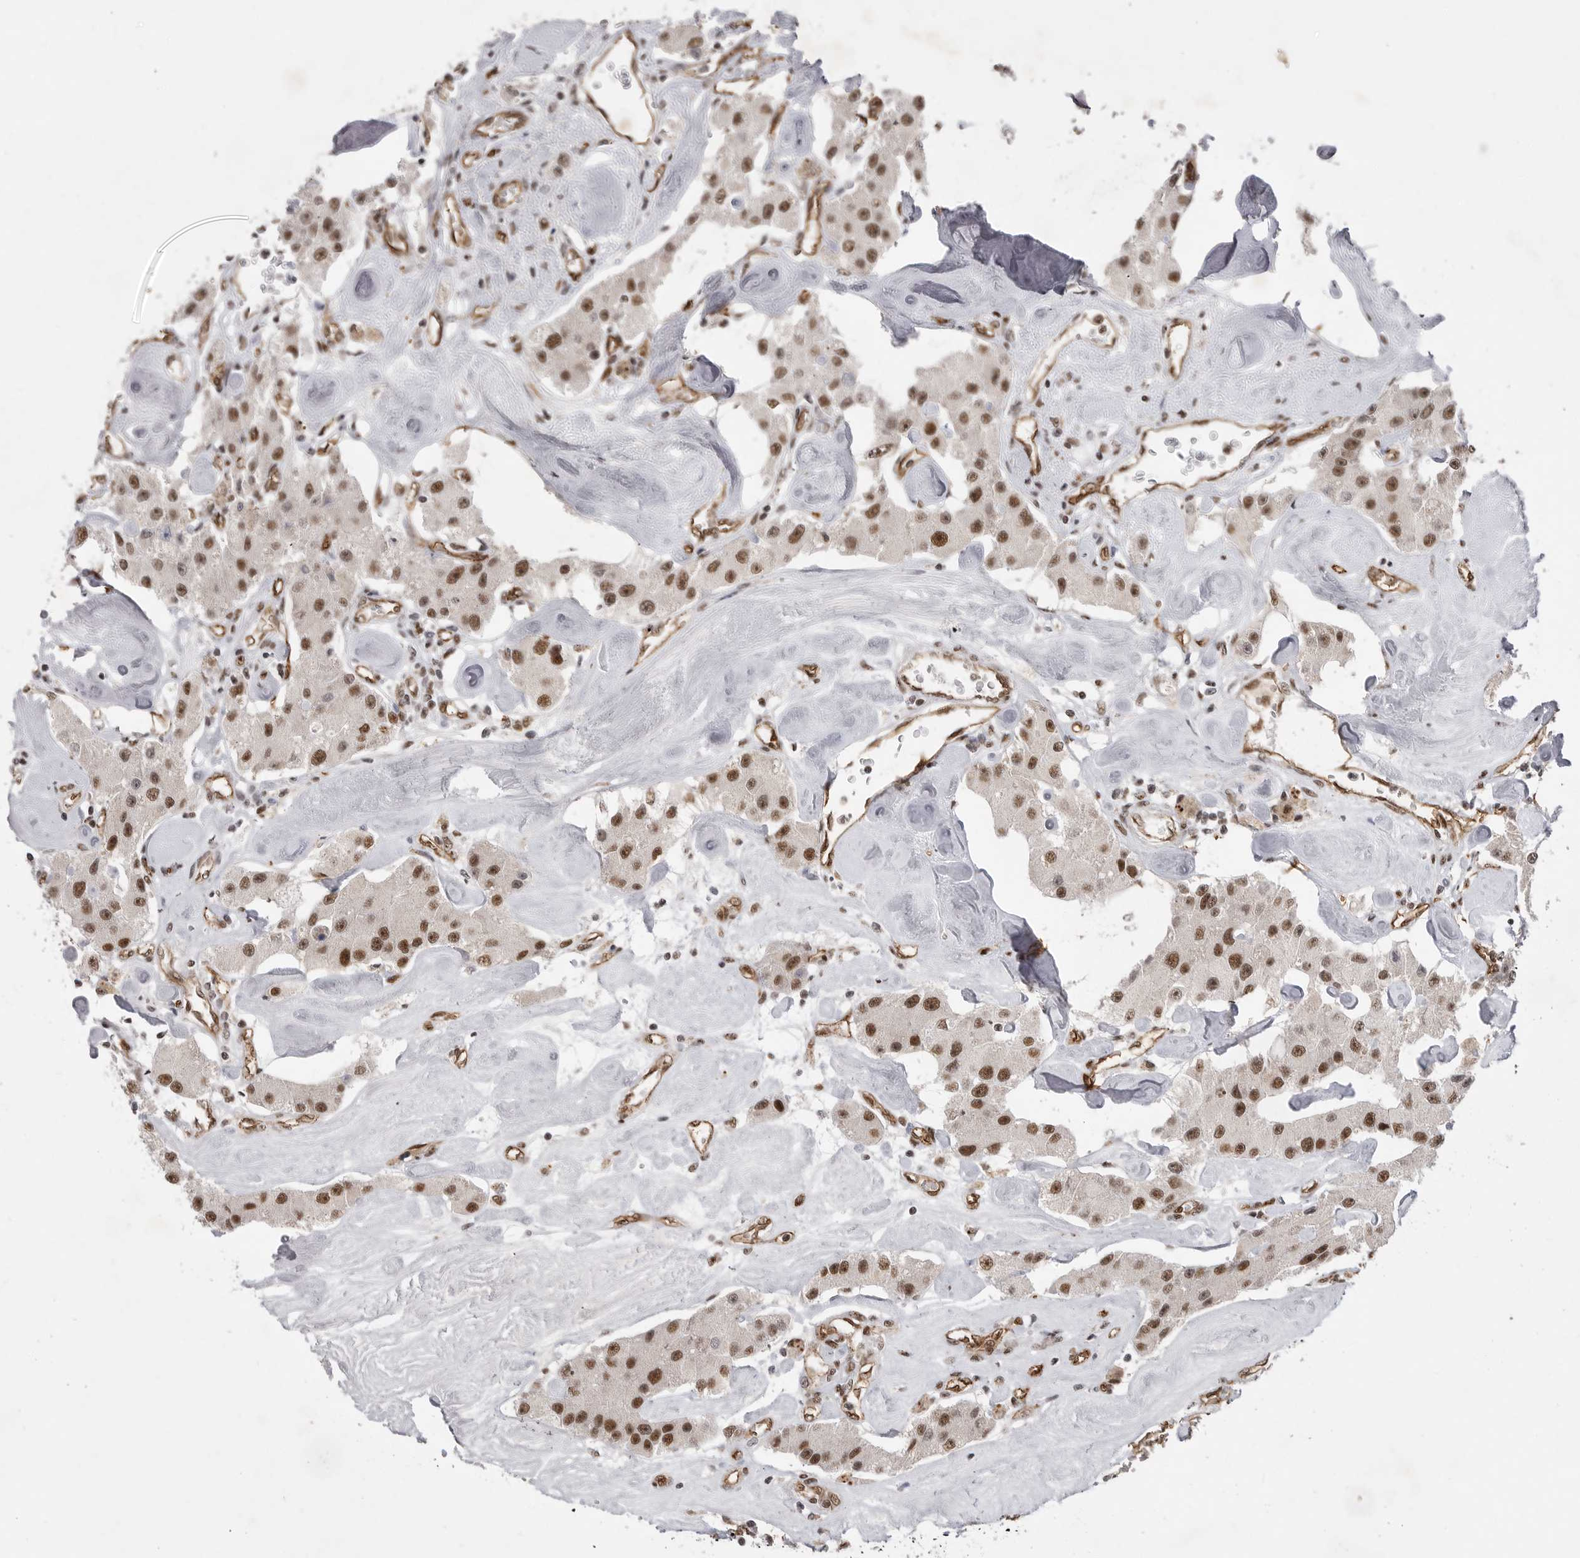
{"staining": {"intensity": "strong", "quantity": ">75%", "location": "nuclear"}, "tissue": "carcinoid", "cell_type": "Tumor cells", "image_type": "cancer", "snomed": [{"axis": "morphology", "description": "Carcinoid, malignant, NOS"}, {"axis": "topography", "description": "Pancreas"}], "caption": "Tumor cells display high levels of strong nuclear expression in about >75% of cells in human carcinoid (malignant).", "gene": "PPP1R8", "patient": {"sex": "male", "age": 41}}